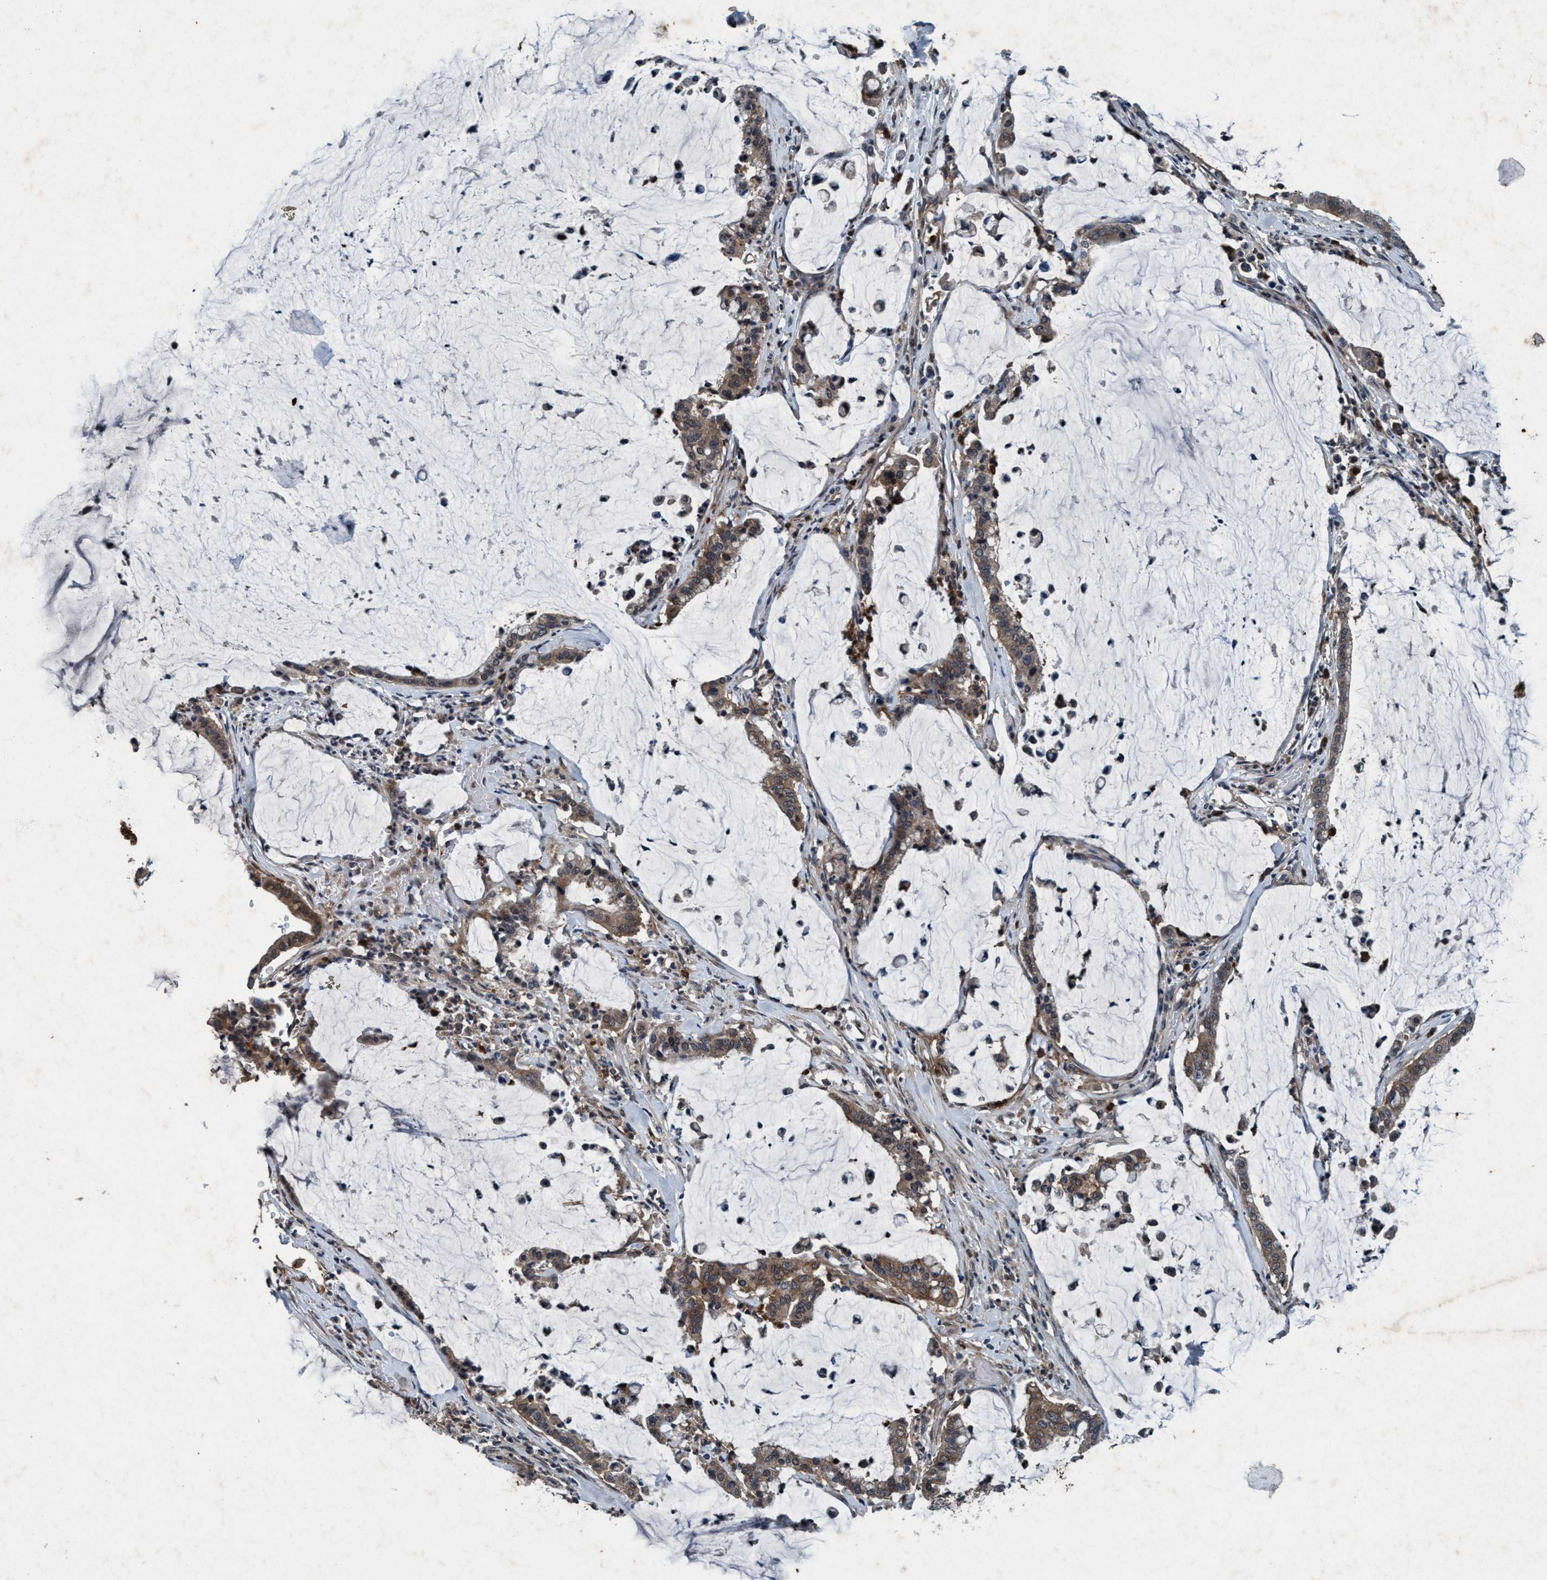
{"staining": {"intensity": "weak", "quantity": ">75%", "location": "cytoplasmic/membranous"}, "tissue": "pancreatic cancer", "cell_type": "Tumor cells", "image_type": "cancer", "snomed": [{"axis": "morphology", "description": "Adenocarcinoma, NOS"}, {"axis": "topography", "description": "Pancreas"}], "caption": "Weak cytoplasmic/membranous positivity for a protein is present in approximately >75% of tumor cells of adenocarcinoma (pancreatic) using IHC.", "gene": "AKT1S1", "patient": {"sex": "male", "age": 41}}